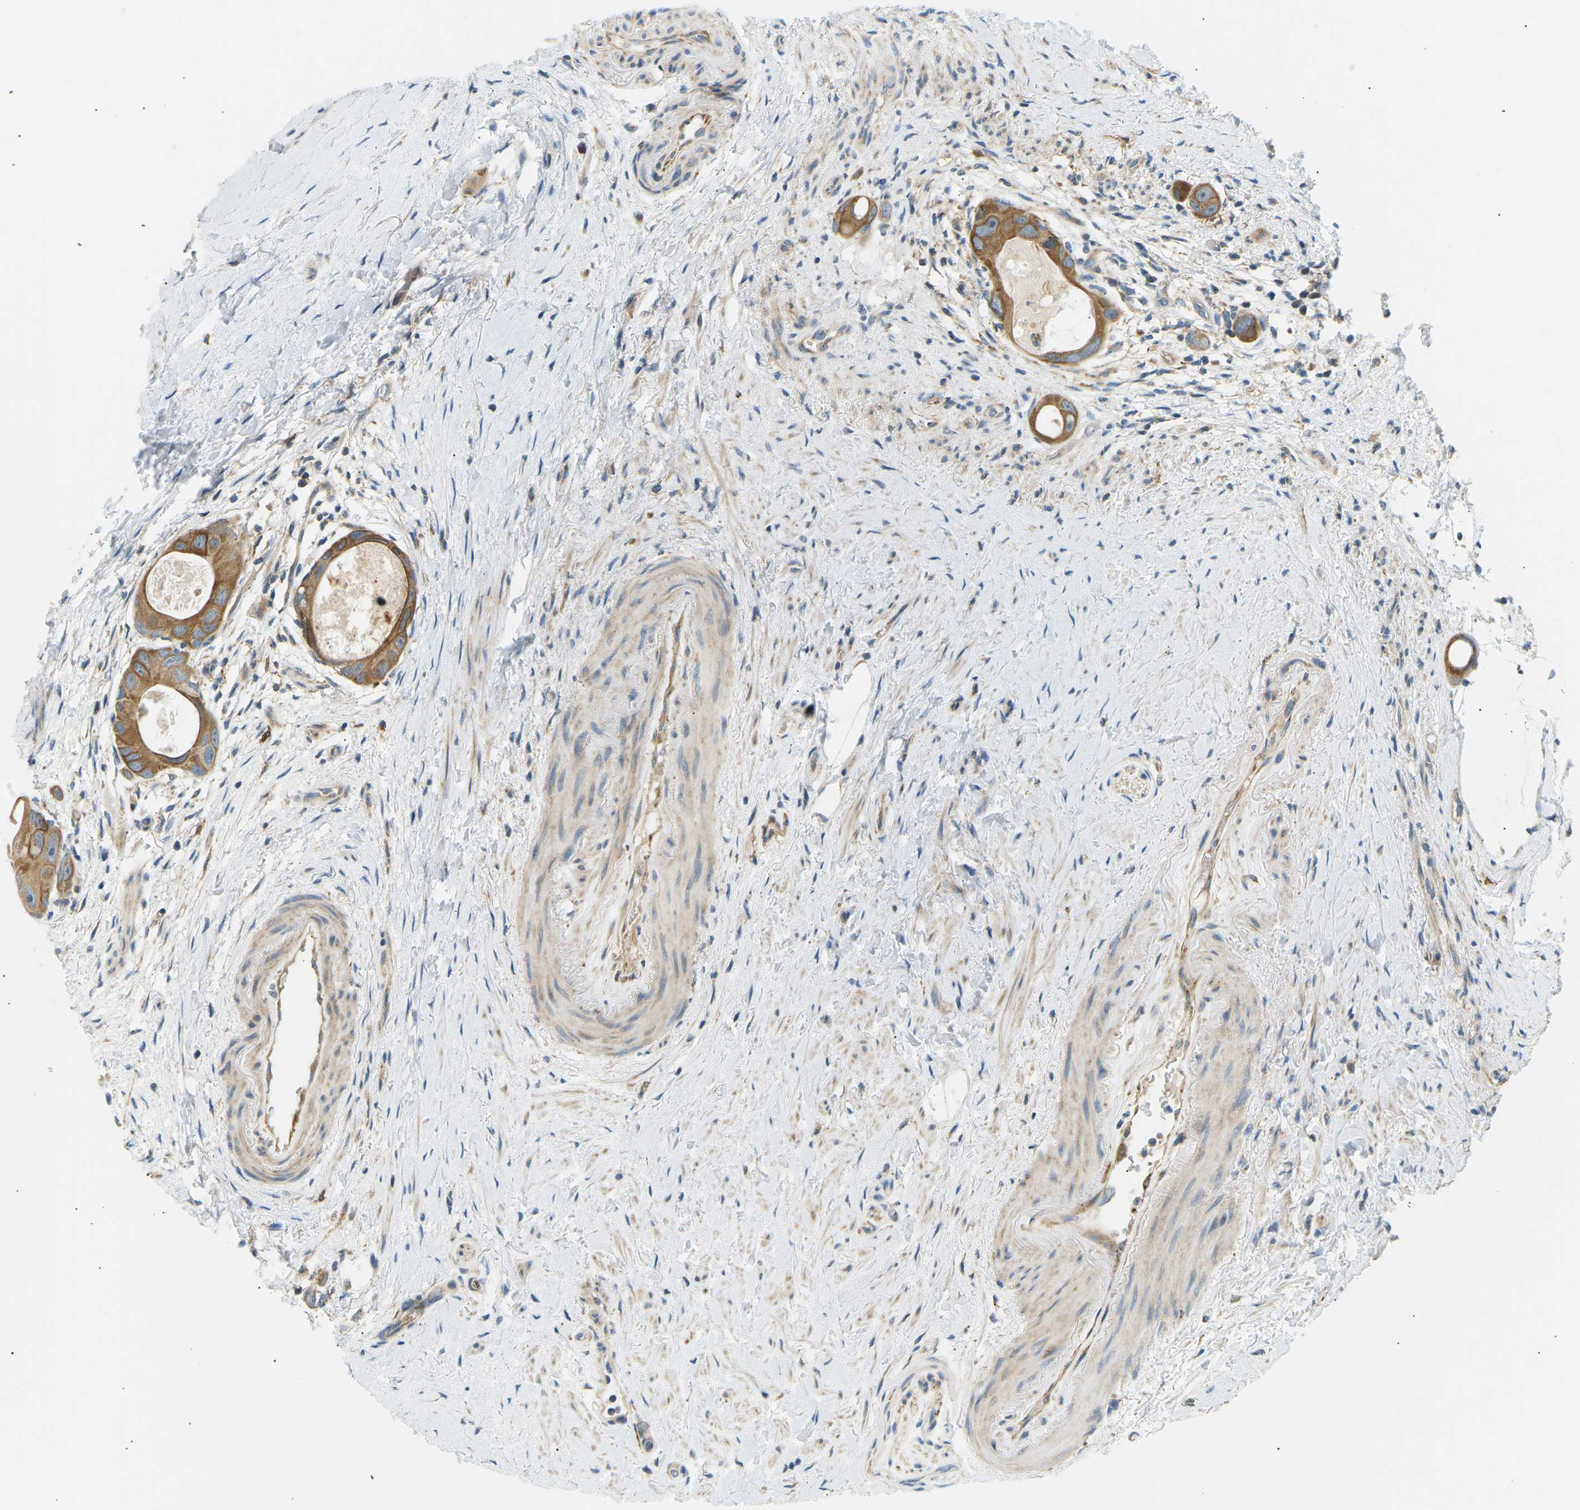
{"staining": {"intensity": "moderate", "quantity": ">75%", "location": "cytoplasmic/membranous"}, "tissue": "colorectal cancer", "cell_type": "Tumor cells", "image_type": "cancer", "snomed": [{"axis": "morphology", "description": "Adenocarcinoma, NOS"}, {"axis": "topography", "description": "Rectum"}], "caption": "Moderate cytoplasmic/membranous protein positivity is appreciated in about >75% of tumor cells in colorectal cancer.", "gene": "TBC1D8", "patient": {"sex": "male", "age": 51}}